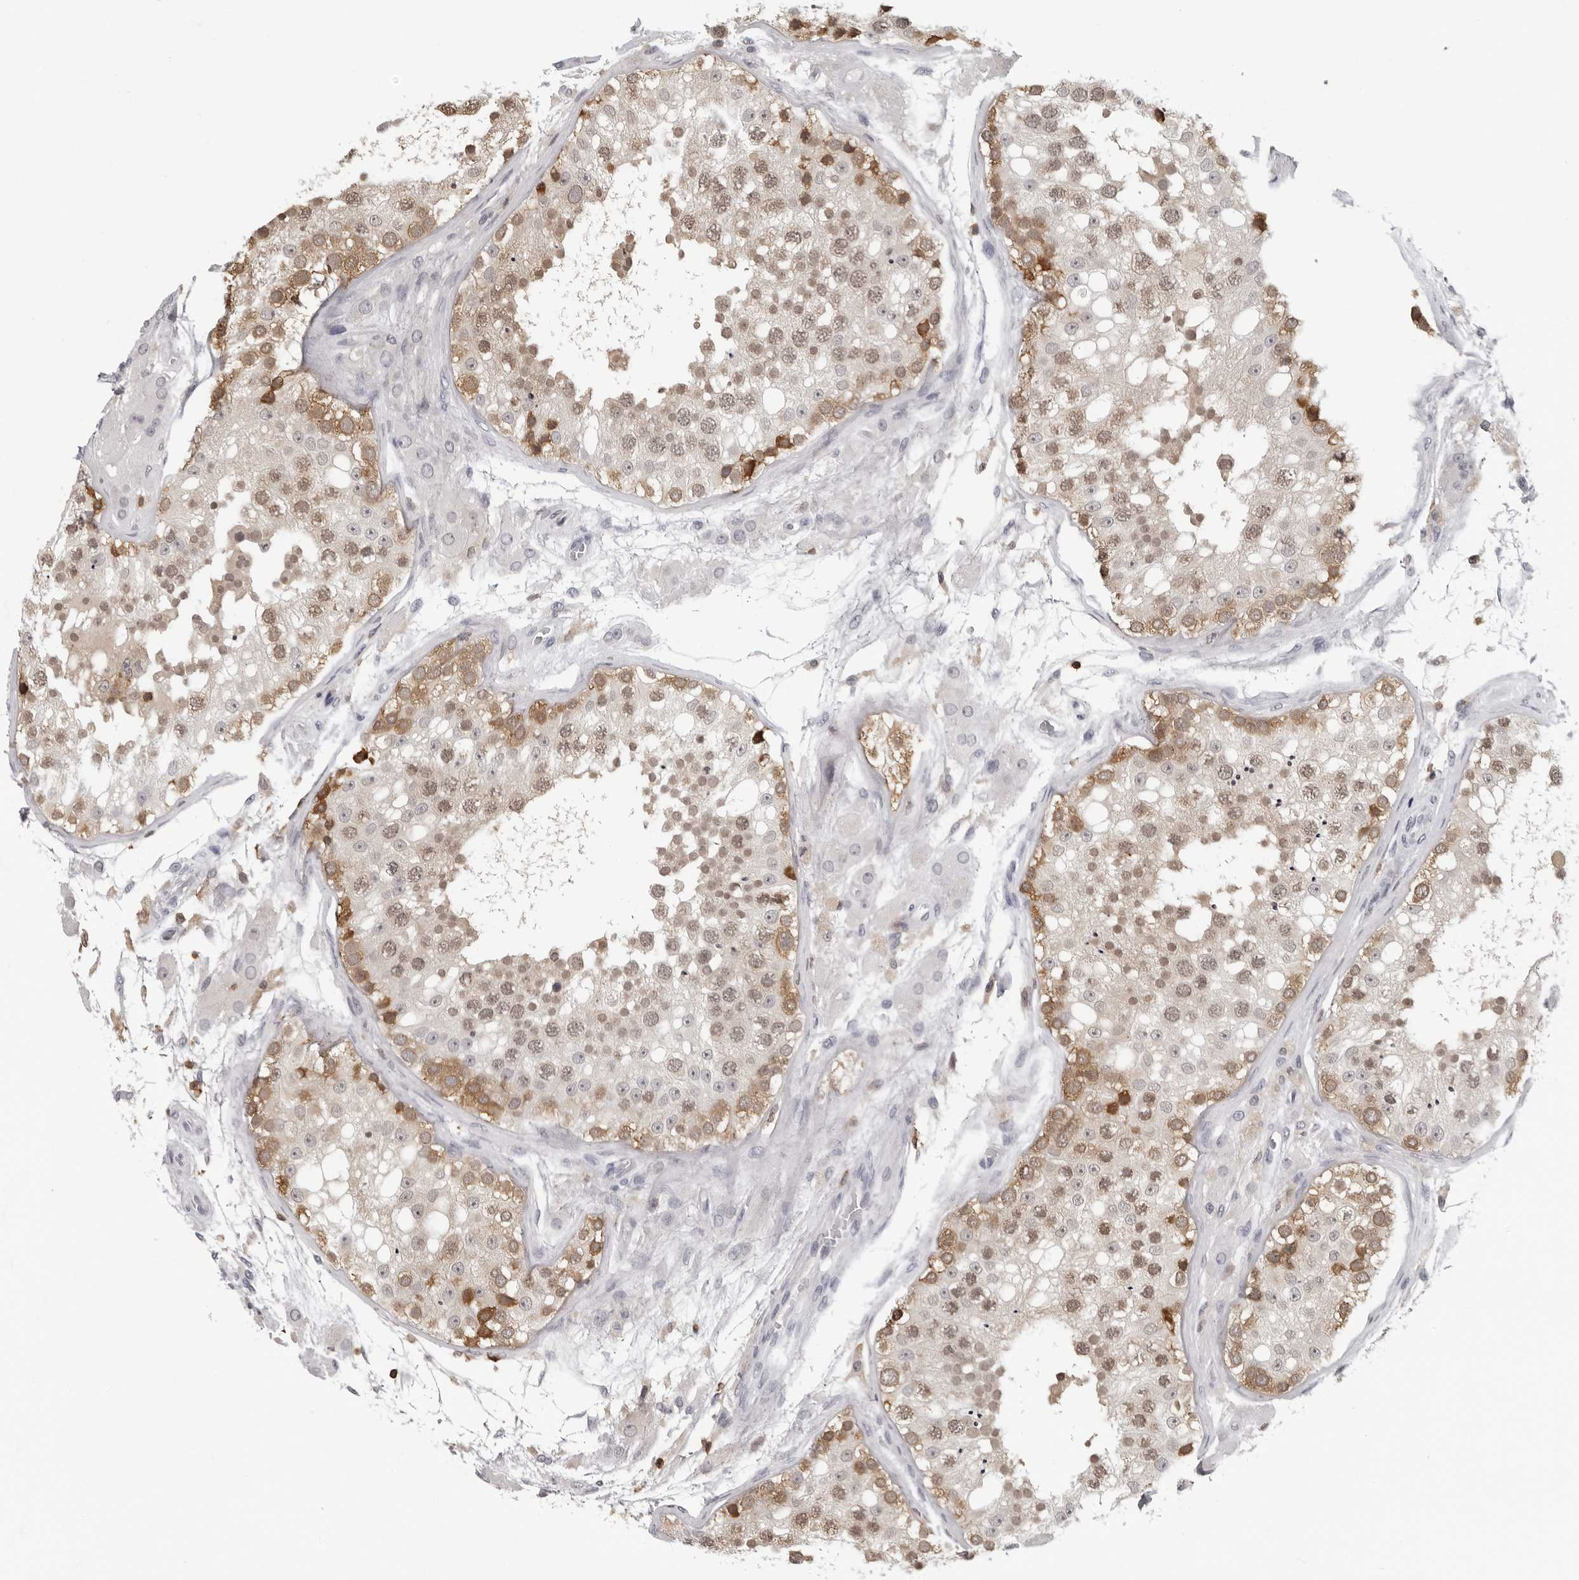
{"staining": {"intensity": "strong", "quantity": "<25%", "location": "cytoplasmic/membranous,nuclear"}, "tissue": "testis", "cell_type": "Cells in seminiferous ducts", "image_type": "normal", "snomed": [{"axis": "morphology", "description": "Normal tissue, NOS"}, {"axis": "topography", "description": "Testis"}], "caption": "Cells in seminiferous ducts reveal strong cytoplasmic/membranous,nuclear positivity in approximately <25% of cells in benign testis.", "gene": "HSPH1", "patient": {"sex": "male", "age": 26}}